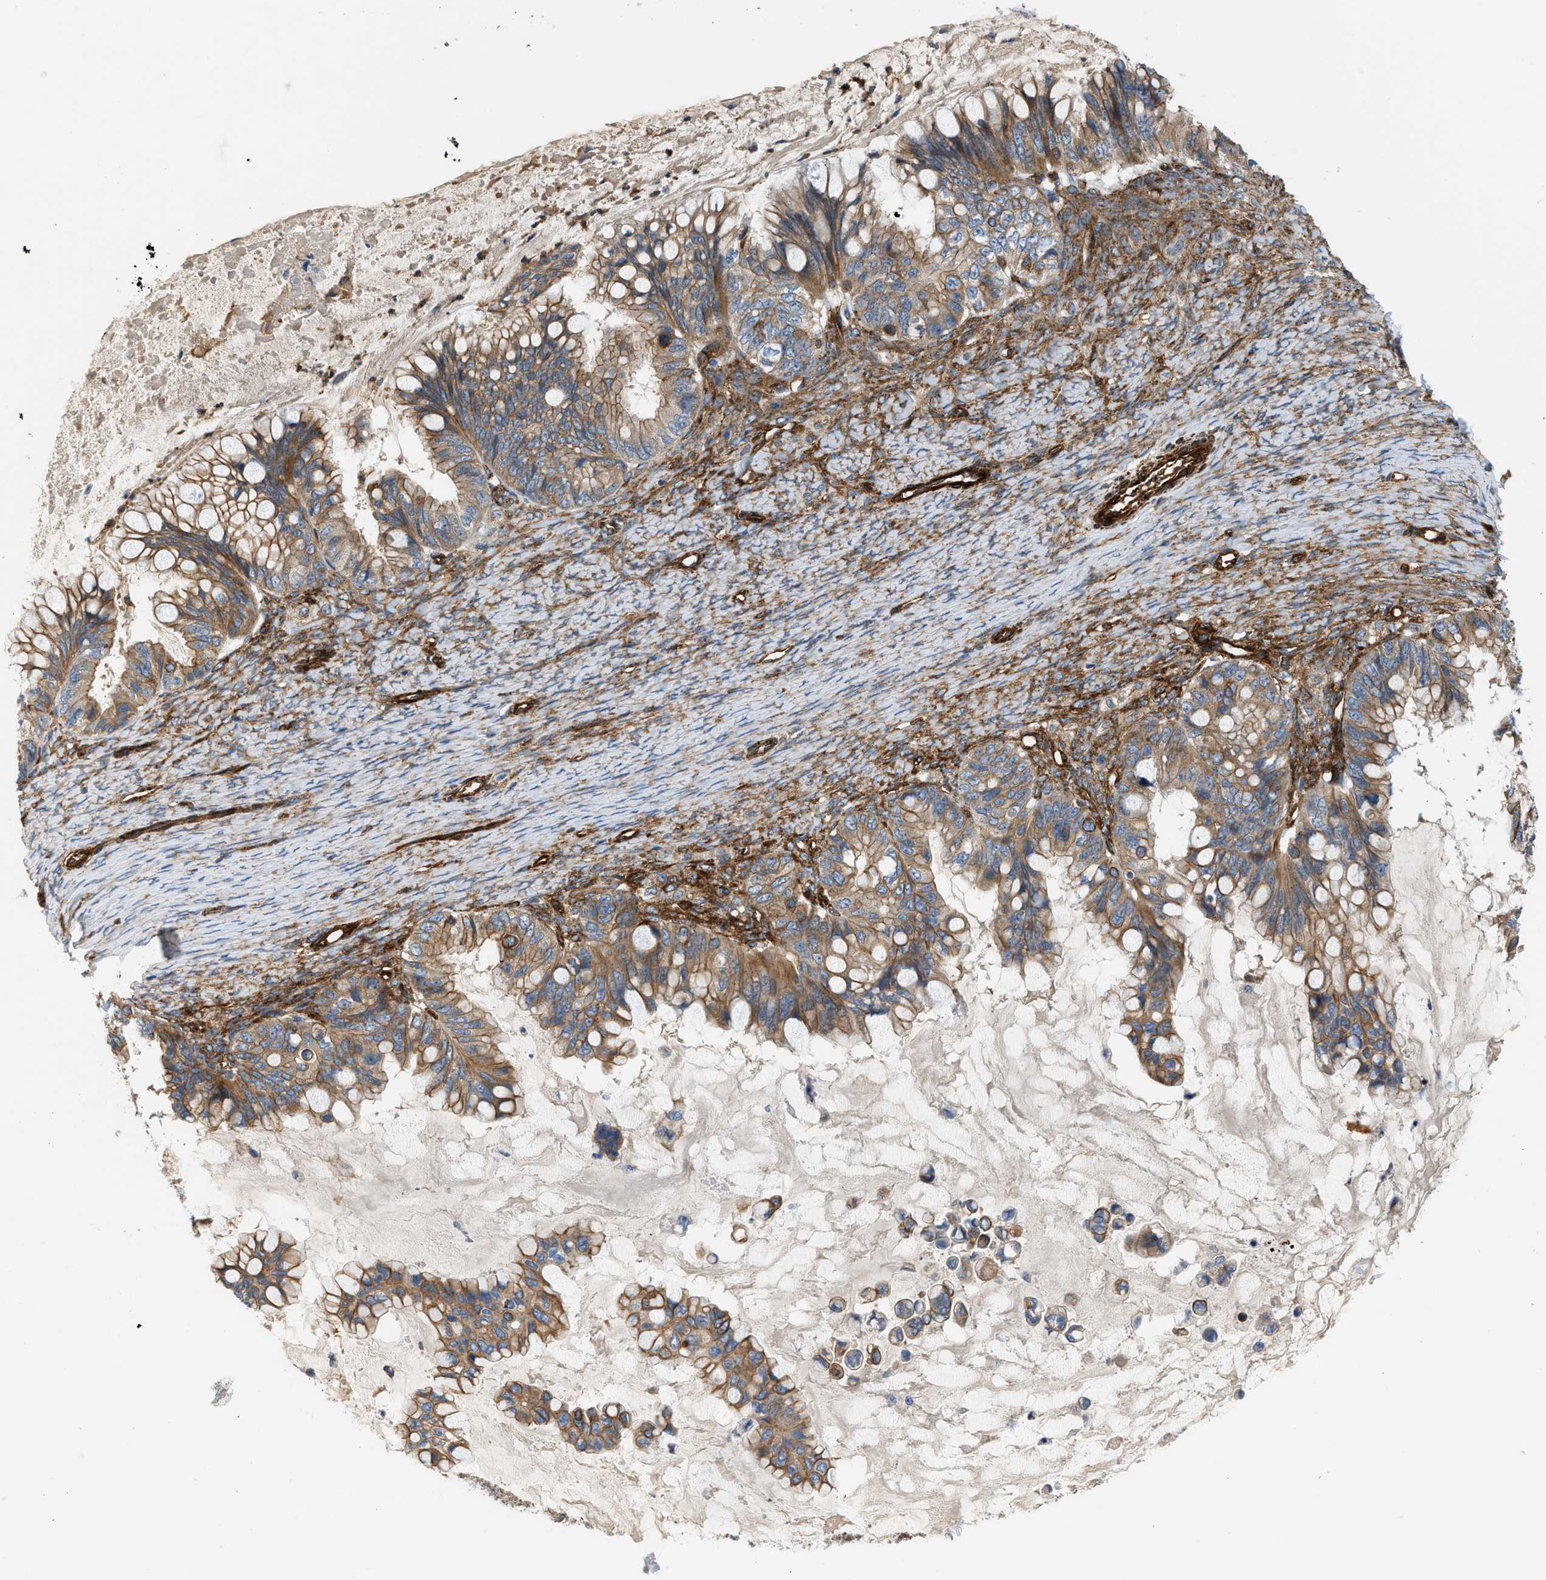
{"staining": {"intensity": "moderate", "quantity": ">75%", "location": "cytoplasmic/membranous"}, "tissue": "ovarian cancer", "cell_type": "Tumor cells", "image_type": "cancer", "snomed": [{"axis": "morphology", "description": "Cystadenocarcinoma, mucinous, NOS"}, {"axis": "topography", "description": "Ovary"}], "caption": "DAB (3,3'-diaminobenzidine) immunohistochemical staining of ovarian cancer (mucinous cystadenocarcinoma) demonstrates moderate cytoplasmic/membranous protein positivity in approximately >75% of tumor cells. Immunohistochemistry stains the protein in brown and the nuclei are stained blue.", "gene": "HIP1", "patient": {"sex": "female", "age": 80}}